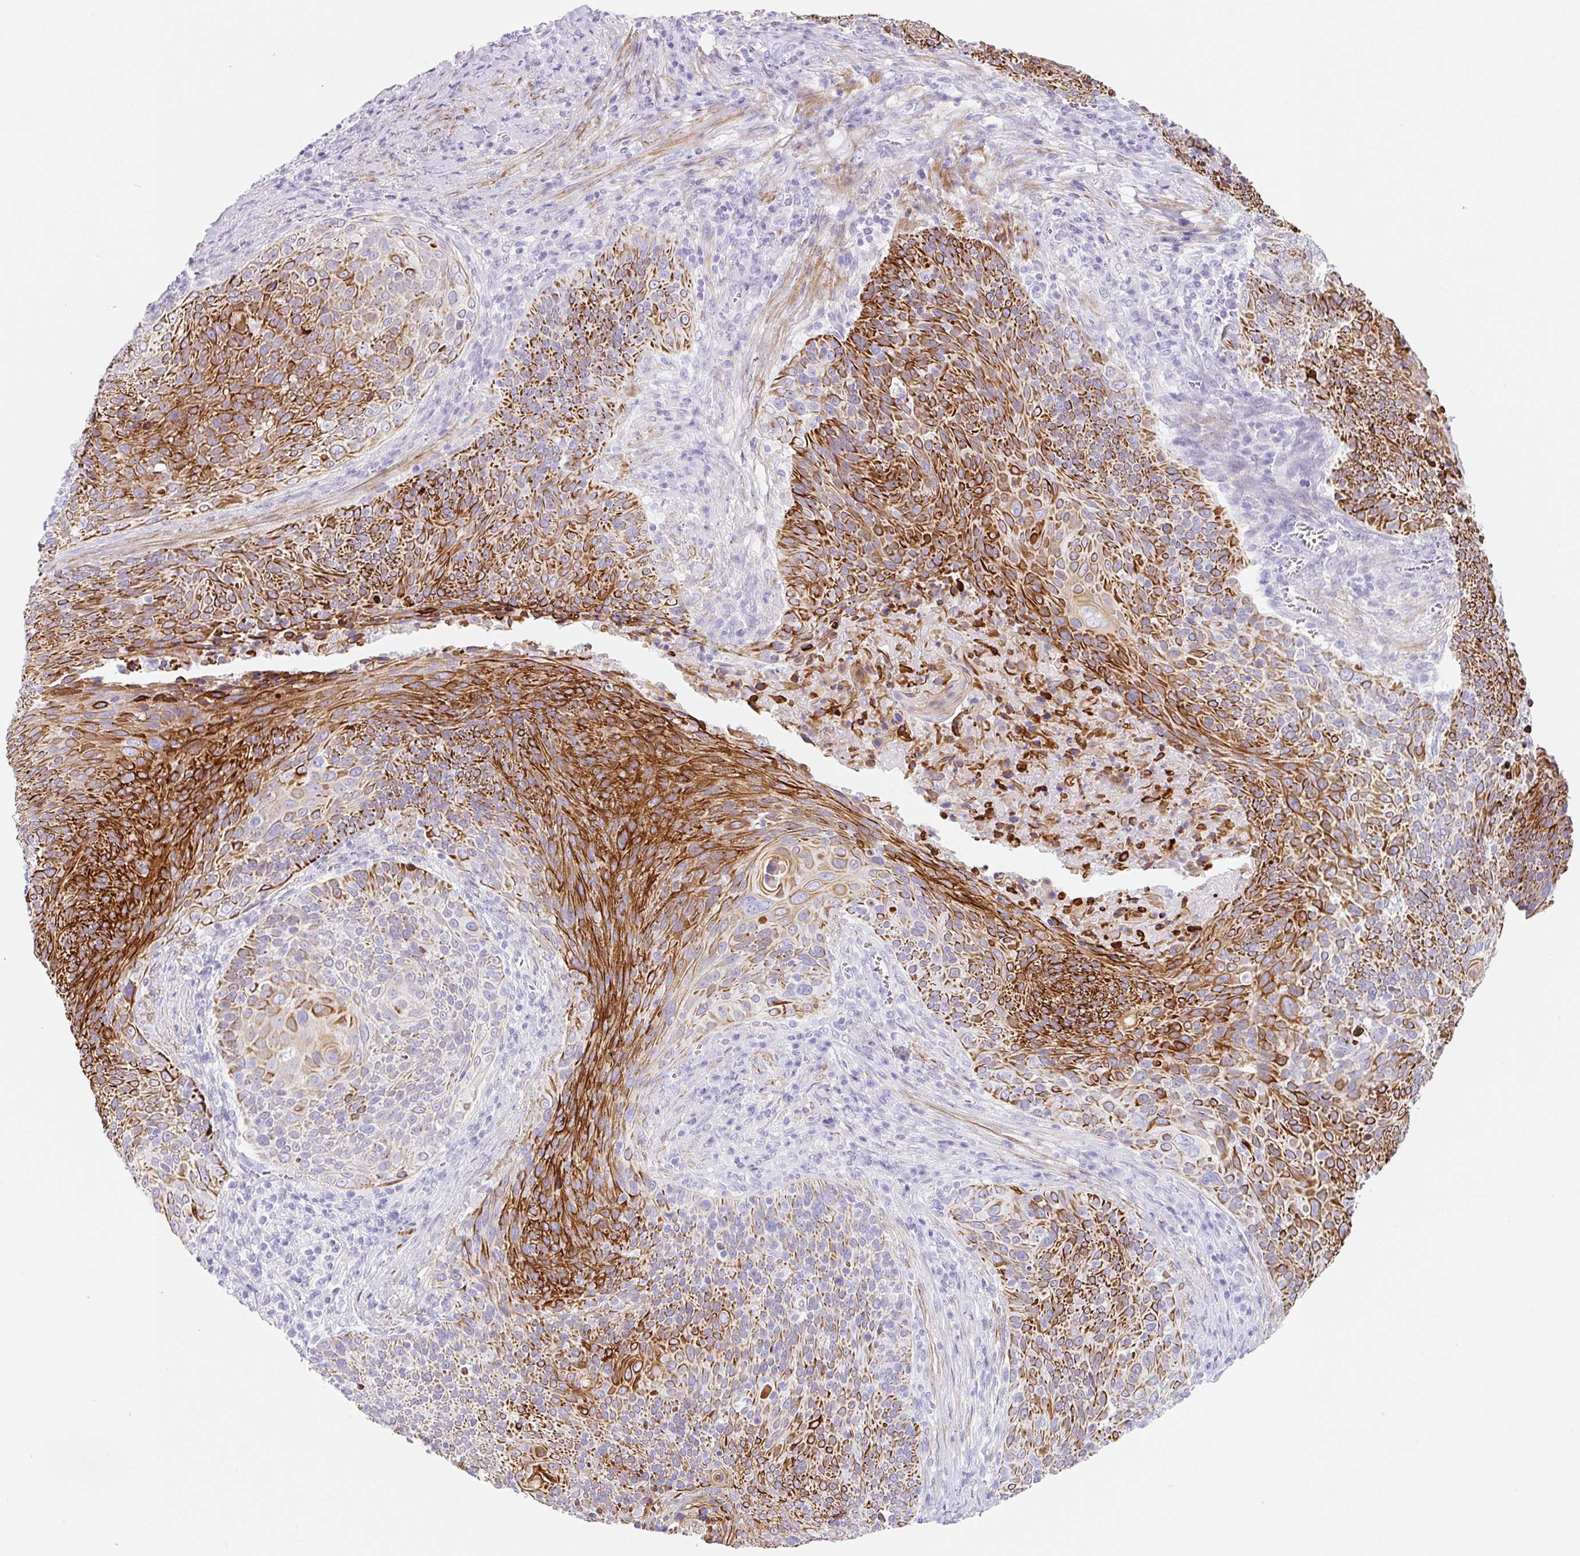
{"staining": {"intensity": "strong", "quantity": ">75%", "location": "cytoplasmic/membranous"}, "tissue": "cervical cancer", "cell_type": "Tumor cells", "image_type": "cancer", "snomed": [{"axis": "morphology", "description": "Squamous cell carcinoma, NOS"}, {"axis": "topography", "description": "Cervix"}], "caption": "This histopathology image exhibits squamous cell carcinoma (cervical) stained with IHC to label a protein in brown. The cytoplasmic/membranous of tumor cells show strong positivity for the protein. Nuclei are counter-stained blue.", "gene": "CLDND2", "patient": {"sex": "female", "age": 31}}